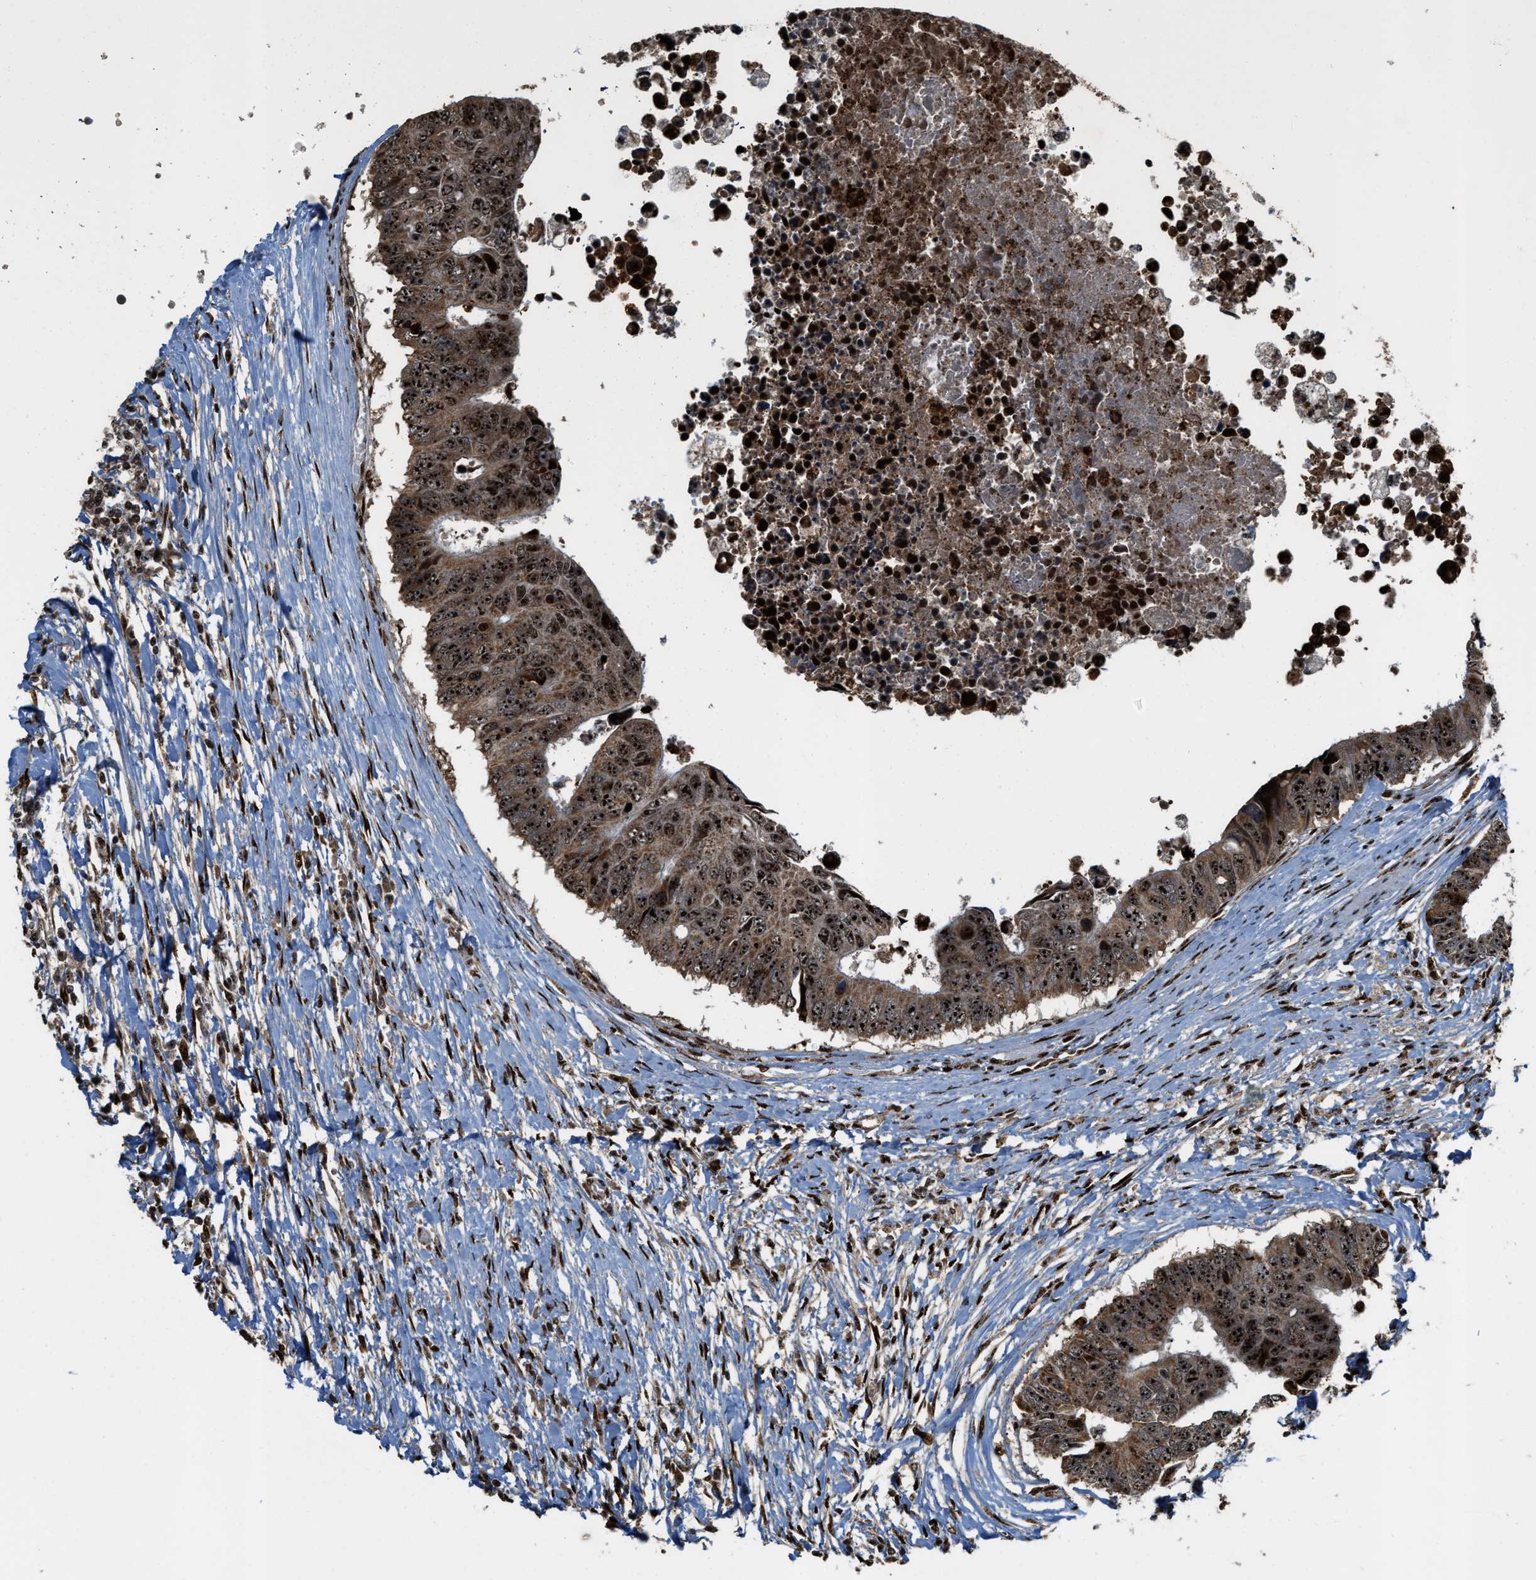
{"staining": {"intensity": "strong", "quantity": ">75%", "location": "cytoplasmic/membranous,nuclear"}, "tissue": "colorectal cancer", "cell_type": "Tumor cells", "image_type": "cancer", "snomed": [{"axis": "morphology", "description": "Adenocarcinoma, NOS"}, {"axis": "topography", "description": "Rectum"}], "caption": "Immunohistochemical staining of human colorectal cancer (adenocarcinoma) shows high levels of strong cytoplasmic/membranous and nuclear protein staining in approximately >75% of tumor cells. (Stains: DAB (3,3'-diaminobenzidine) in brown, nuclei in blue, Microscopy: brightfield microscopy at high magnification).", "gene": "ZNF687", "patient": {"sex": "male", "age": 84}}